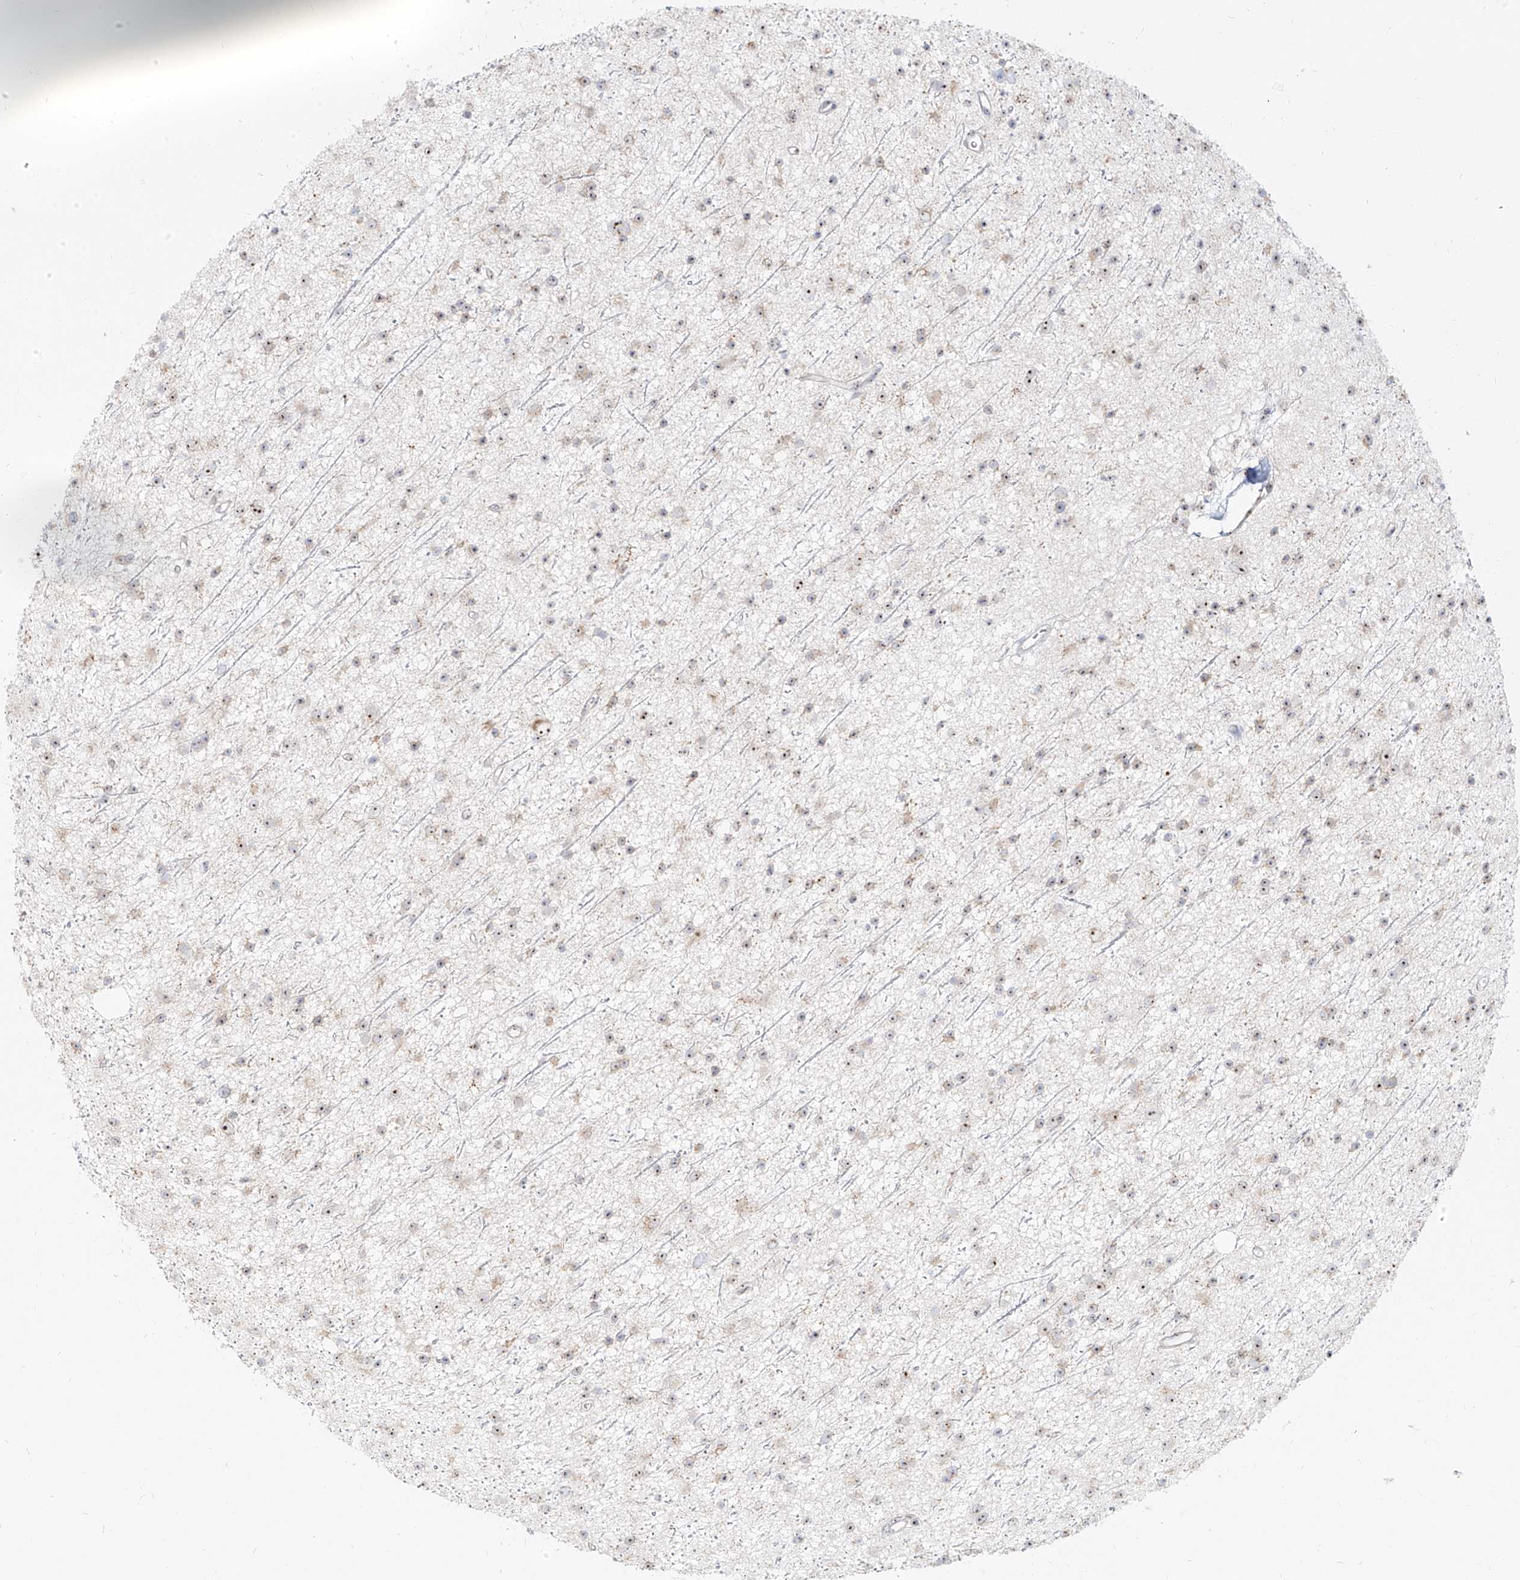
{"staining": {"intensity": "weak", "quantity": "25%-75%", "location": "nuclear"}, "tissue": "glioma", "cell_type": "Tumor cells", "image_type": "cancer", "snomed": [{"axis": "morphology", "description": "Glioma, malignant, Low grade"}, {"axis": "topography", "description": "Cerebral cortex"}], "caption": "Glioma tissue shows weak nuclear positivity in about 25%-75% of tumor cells, visualized by immunohistochemistry.", "gene": "BYSL", "patient": {"sex": "female", "age": 39}}